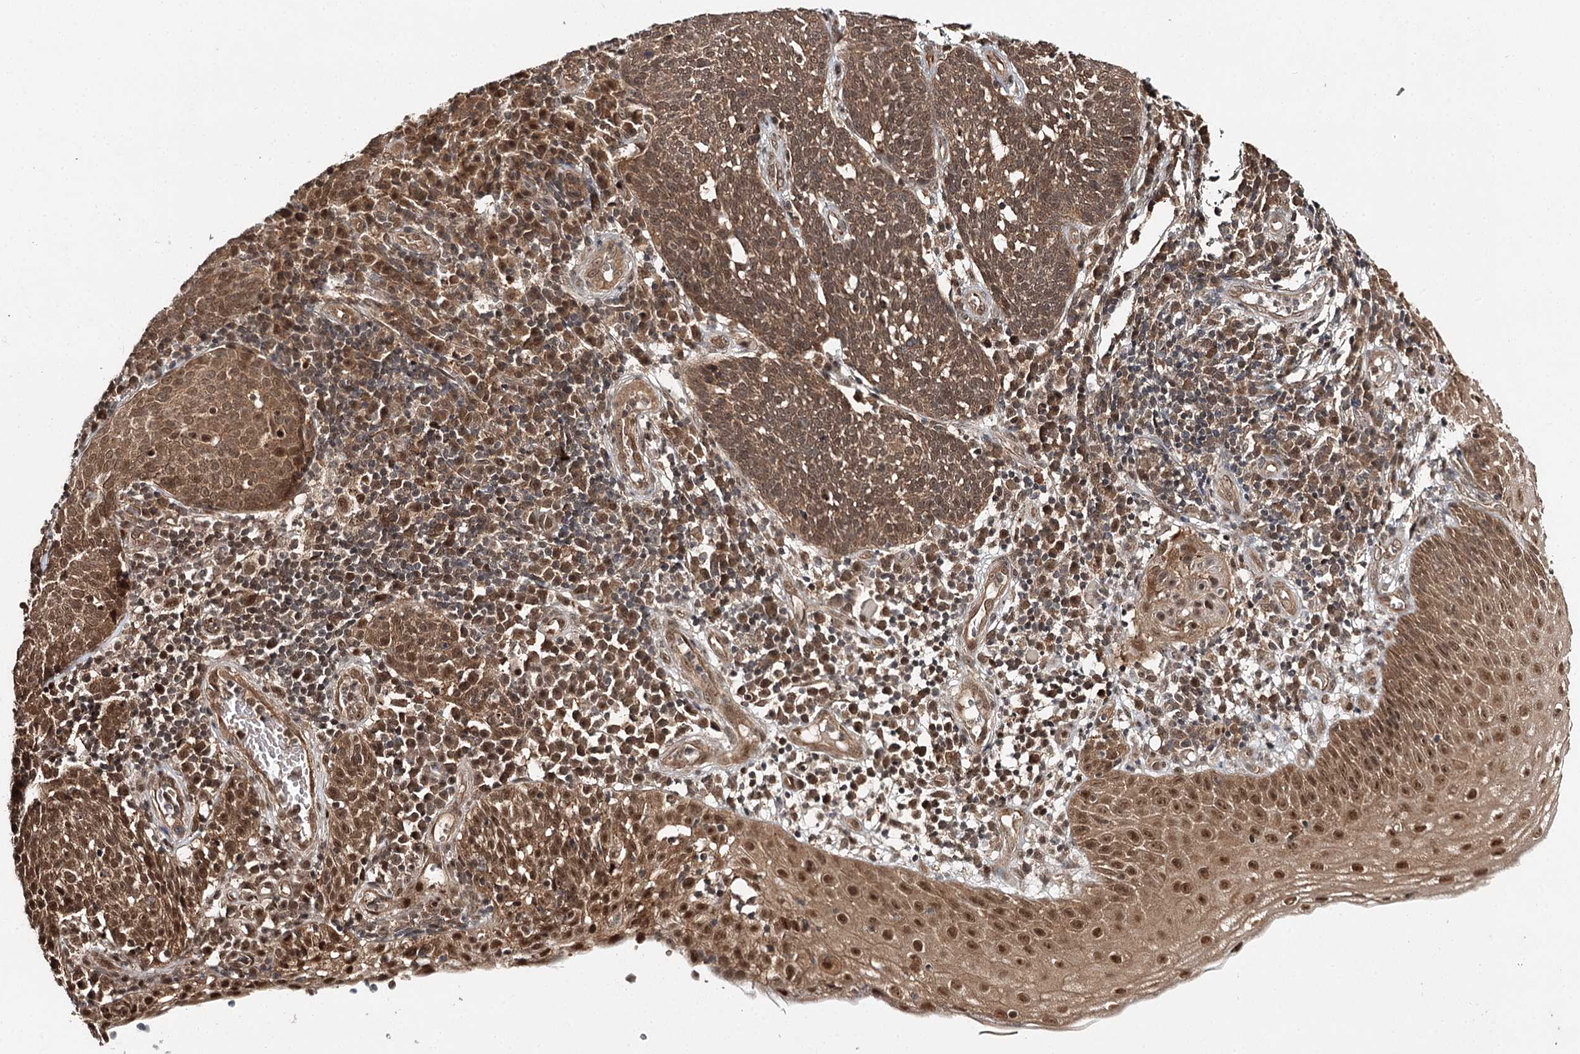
{"staining": {"intensity": "moderate", "quantity": ">75%", "location": "cytoplasmic/membranous,nuclear"}, "tissue": "cervical cancer", "cell_type": "Tumor cells", "image_type": "cancer", "snomed": [{"axis": "morphology", "description": "Squamous cell carcinoma, NOS"}, {"axis": "topography", "description": "Cervix"}], "caption": "IHC micrograph of neoplastic tissue: cervical squamous cell carcinoma stained using IHC reveals medium levels of moderate protein expression localized specifically in the cytoplasmic/membranous and nuclear of tumor cells, appearing as a cytoplasmic/membranous and nuclear brown color.", "gene": "N6AMT1", "patient": {"sex": "female", "age": 34}}